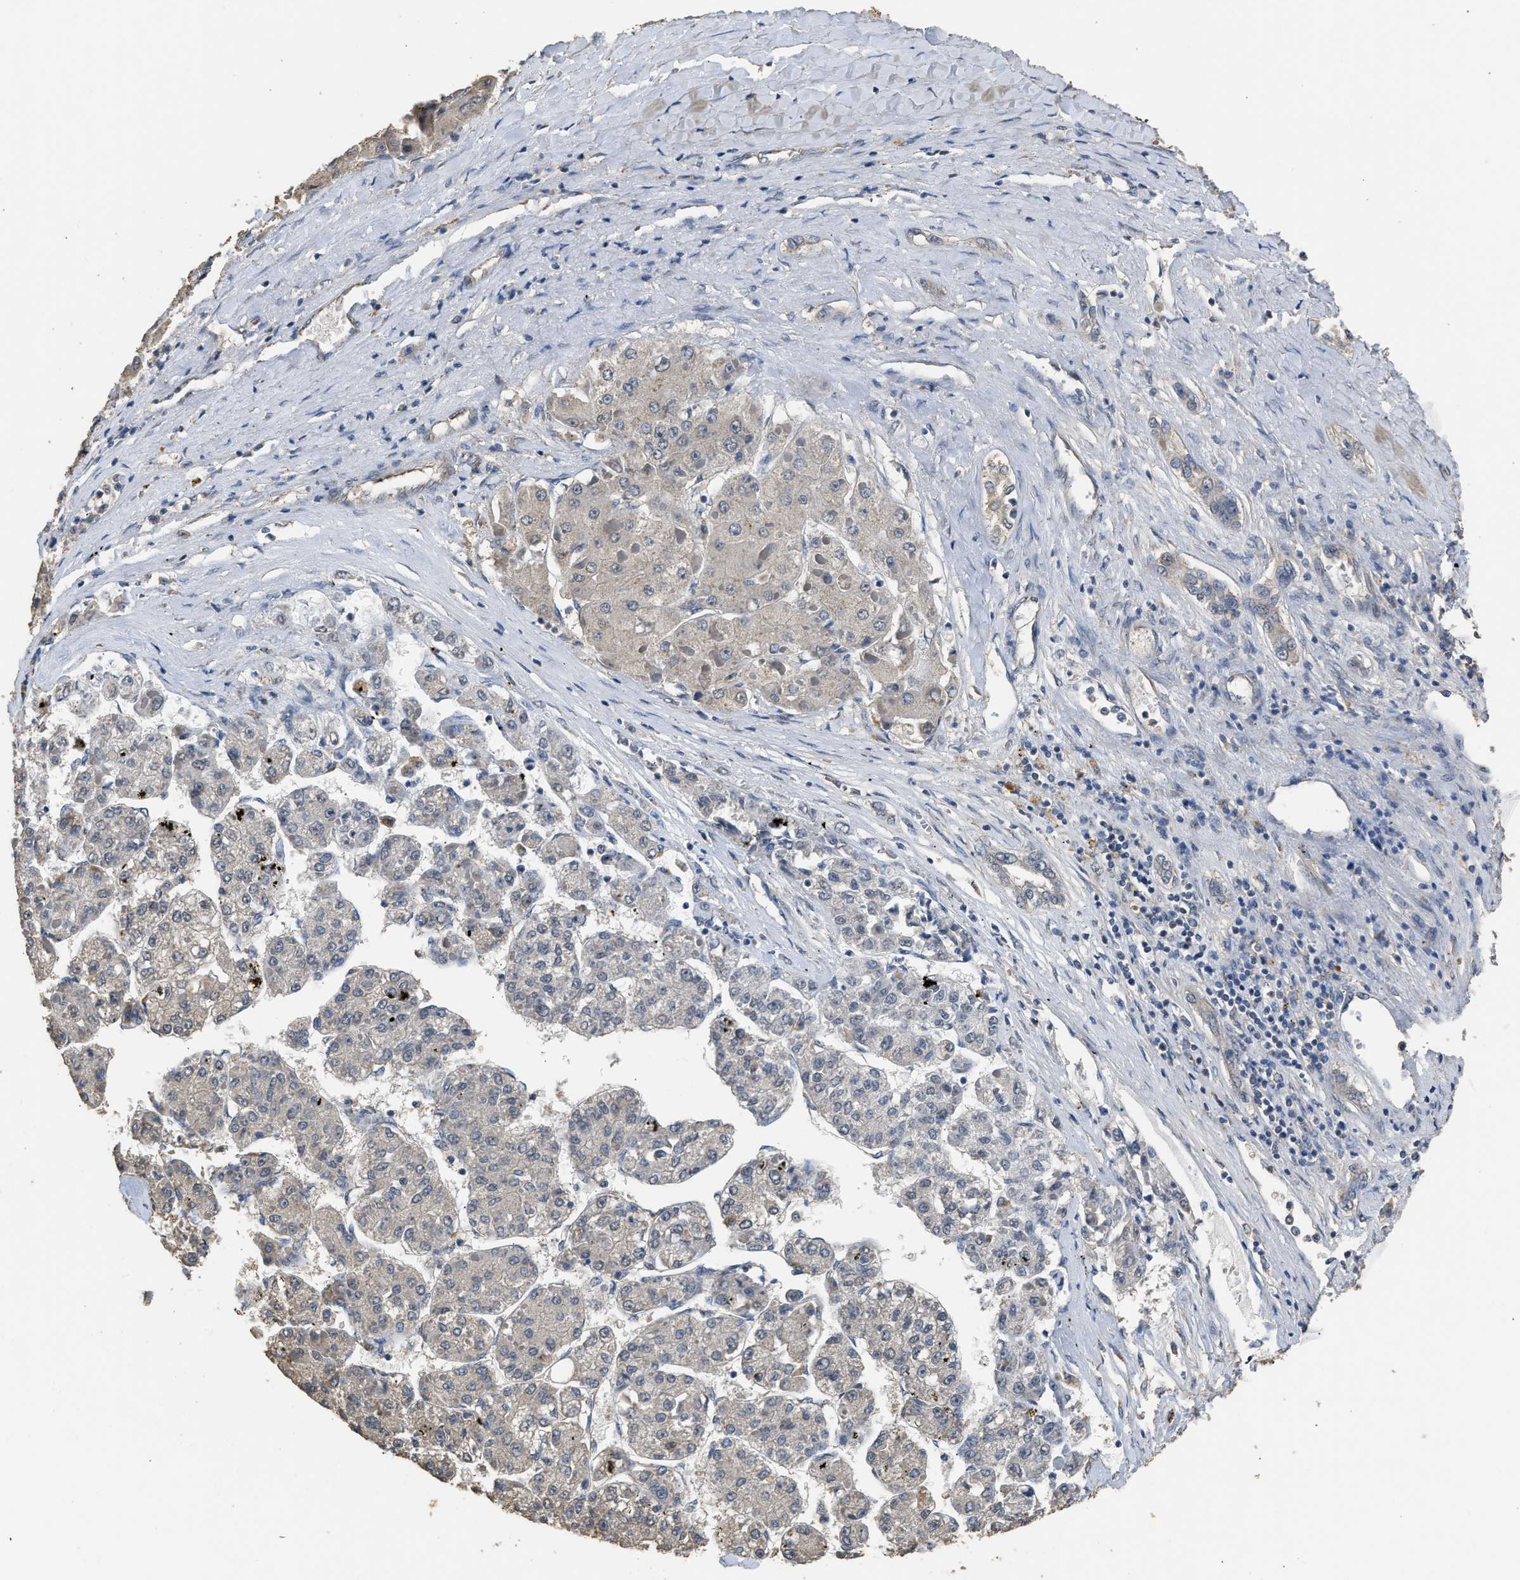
{"staining": {"intensity": "negative", "quantity": "none", "location": "none"}, "tissue": "liver cancer", "cell_type": "Tumor cells", "image_type": "cancer", "snomed": [{"axis": "morphology", "description": "Carcinoma, Hepatocellular, NOS"}, {"axis": "topography", "description": "Liver"}], "caption": "Immunohistochemical staining of human liver cancer demonstrates no significant expression in tumor cells.", "gene": "SPINT2", "patient": {"sex": "female", "age": 73}}